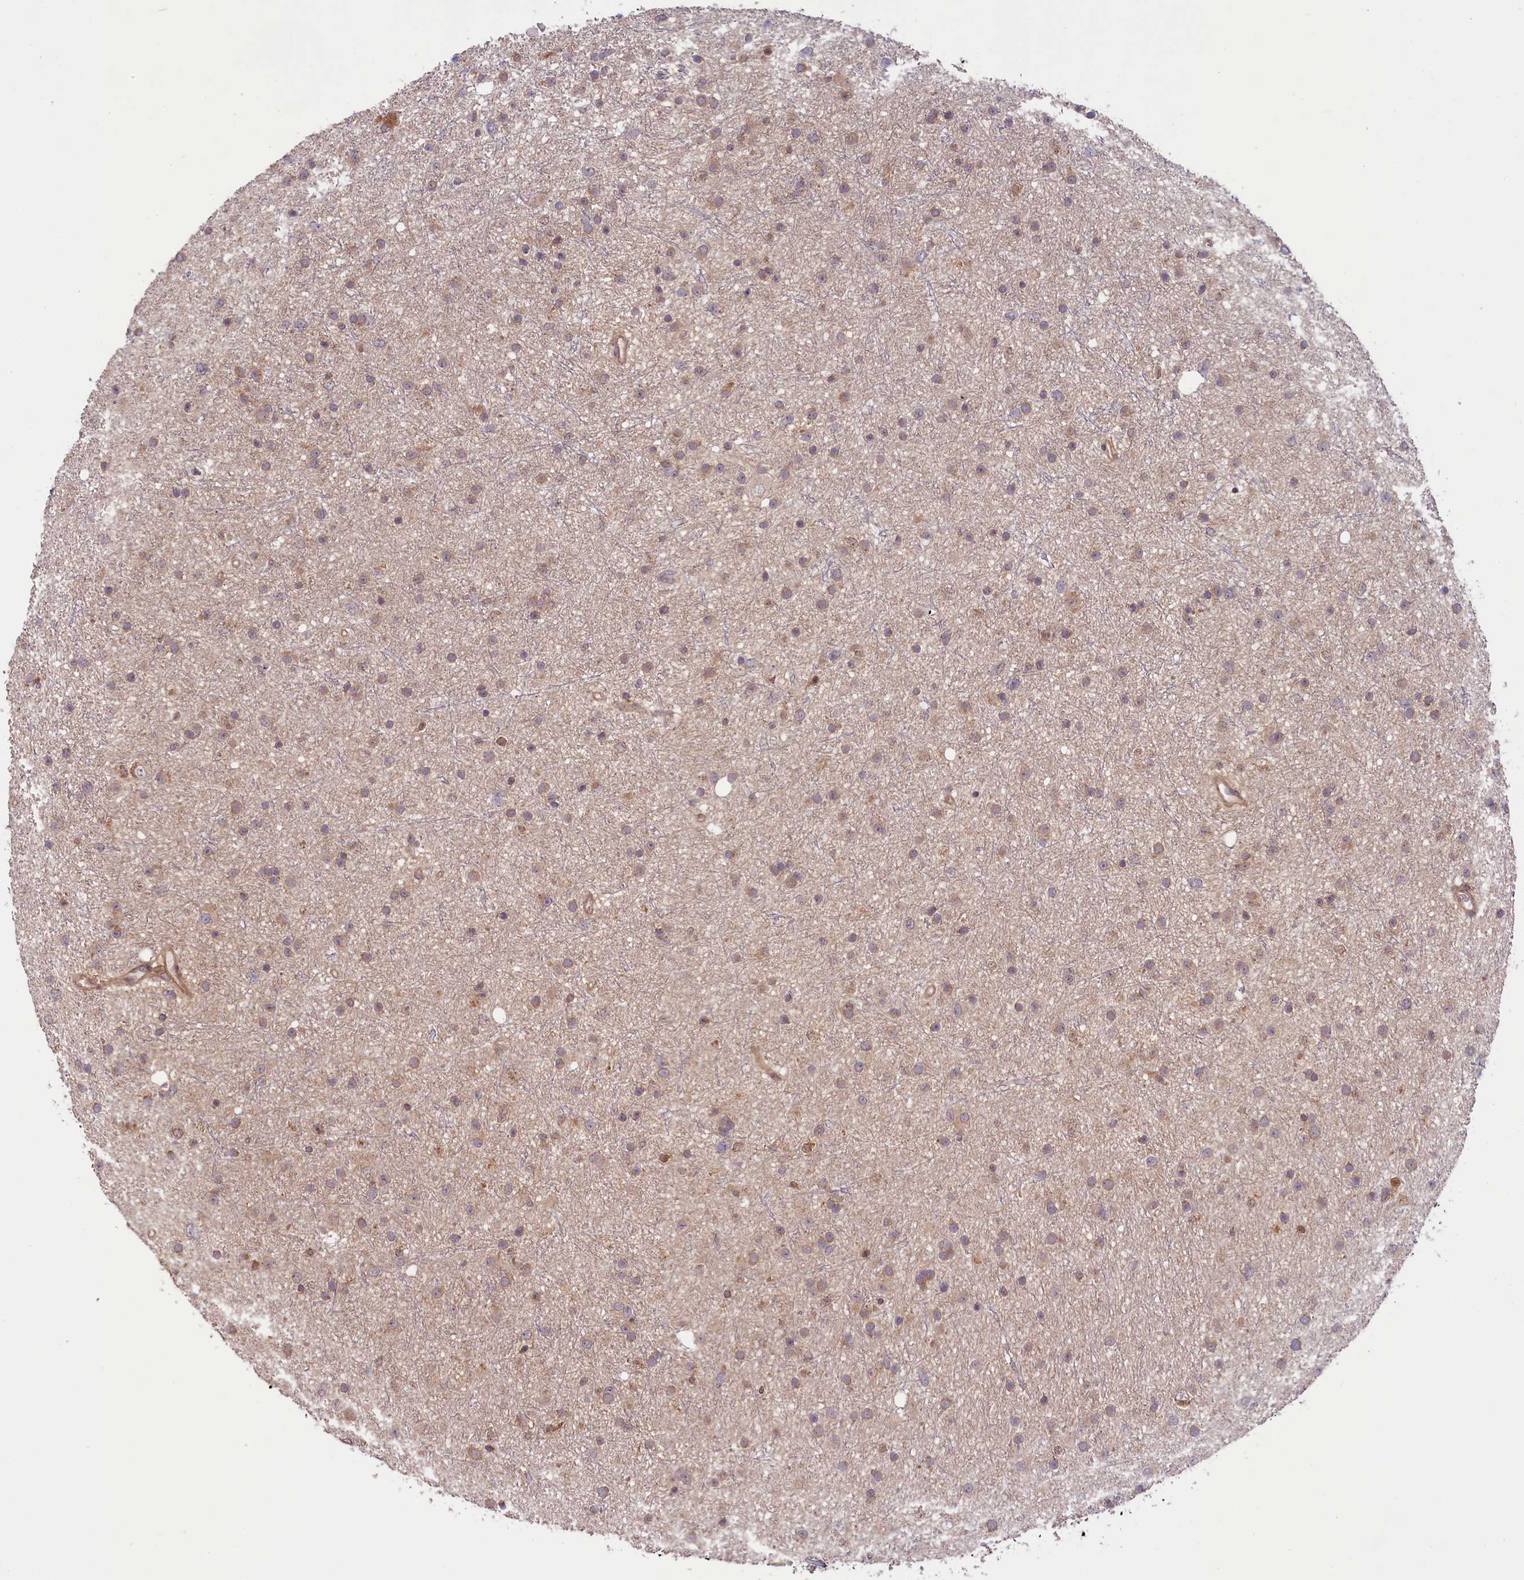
{"staining": {"intensity": "negative", "quantity": "none", "location": "none"}, "tissue": "glioma", "cell_type": "Tumor cells", "image_type": "cancer", "snomed": [{"axis": "morphology", "description": "Glioma, malignant, Low grade"}, {"axis": "topography", "description": "Cerebral cortex"}], "caption": "A histopathology image of human low-grade glioma (malignant) is negative for staining in tumor cells.", "gene": "RIC8A", "patient": {"sex": "female", "age": 39}}